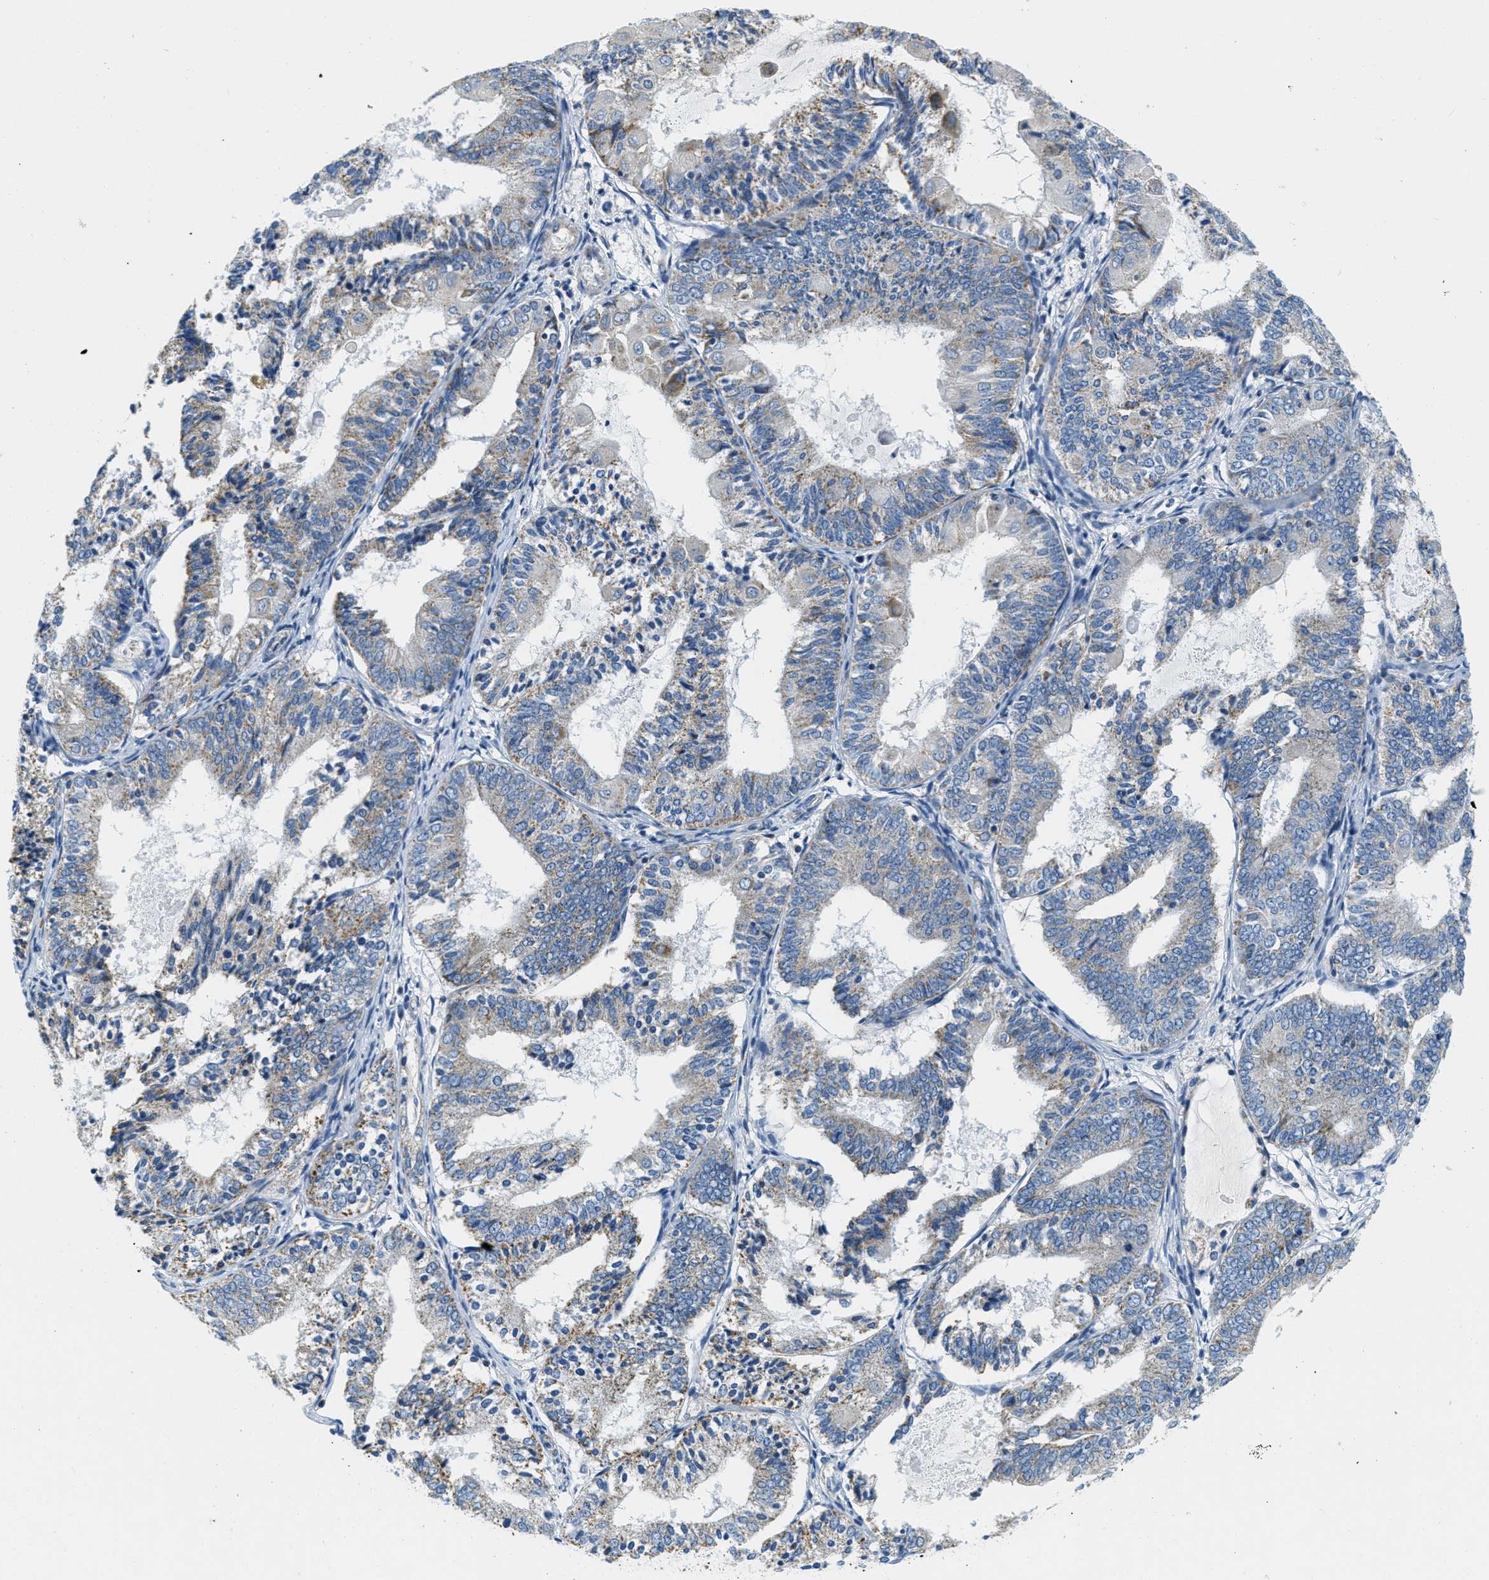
{"staining": {"intensity": "moderate", "quantity": "<25%", "location": "cytoplasmic/membranous"}, "tissue": "endometrial cancer", "cell_type": "Tumor cells", "image_type": "cancer", "snomed": [{"axis": "morphology", "description": "Adenocarcinoma, NOS"}, {"axis": "topography", "description": "Endometrium"}], "caption": "Immunohistochemical staining of endometrial cancer shows low levels of moderate cytoplasmic/membranous positivity in approximately <25% of tumor cells. (Brightfield microscopy of DAB IHC at high magnification).", "gene": "CA4", "patient": {"sex": "female", "age": 81}}